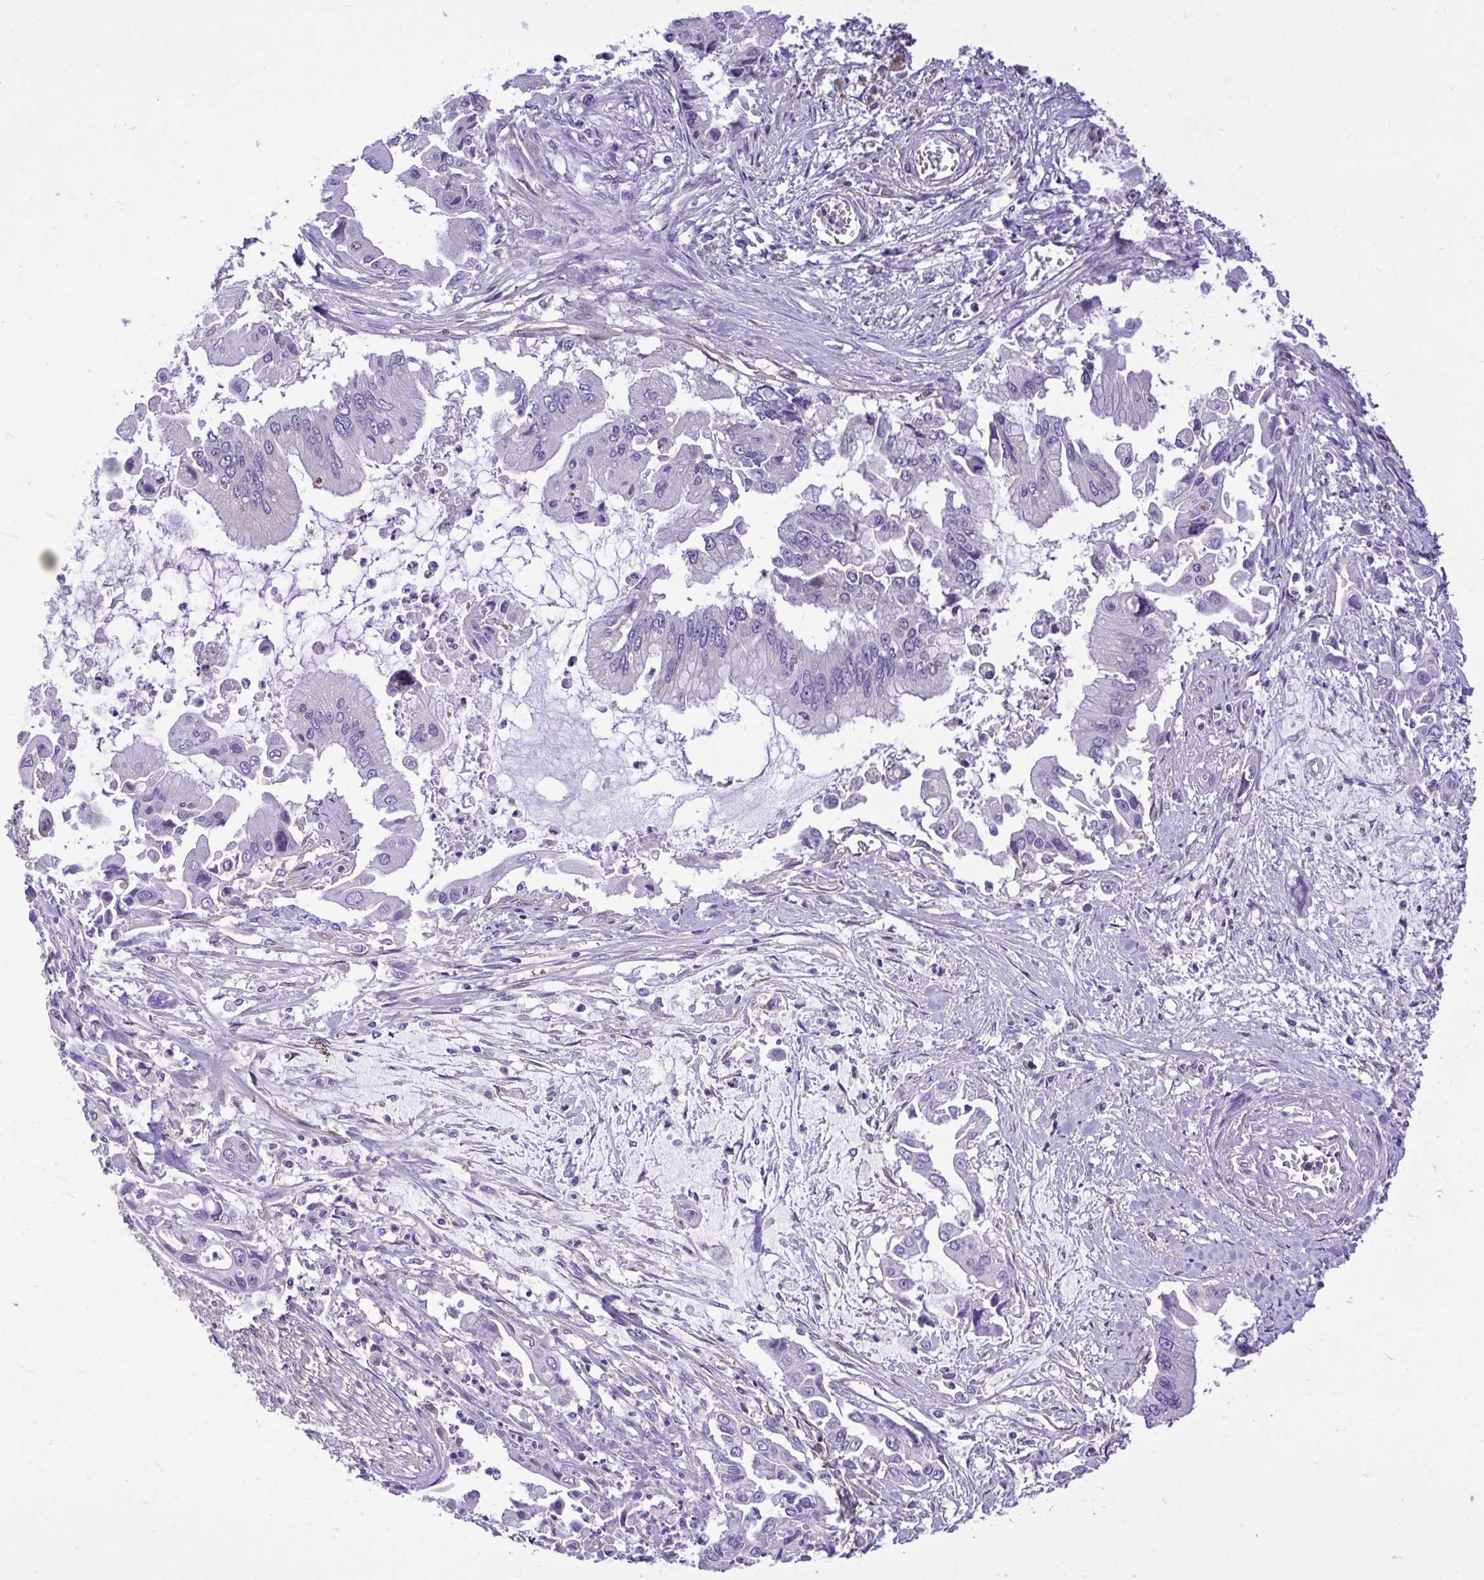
{"staining": {"intensity": "negative", "quantity": "none", "location": "none"}, "tissue": "pancreatic cancer", "cell_type": "Tumor cells", "image_type": "cancer", "snomed": [{"axis": "morphology", "description": "Adenocarcinoma, NOS"}, {"axis": "topography", "description": "Pancreas"}], "caption": "Immunohistochemistry (IHC) micrograph of human pancreatic cancer stained for a protein (brown), which reveals no staining in tumor cells.", "gene": "MPC2", "patient": {"sex": "male", "age": 84}}